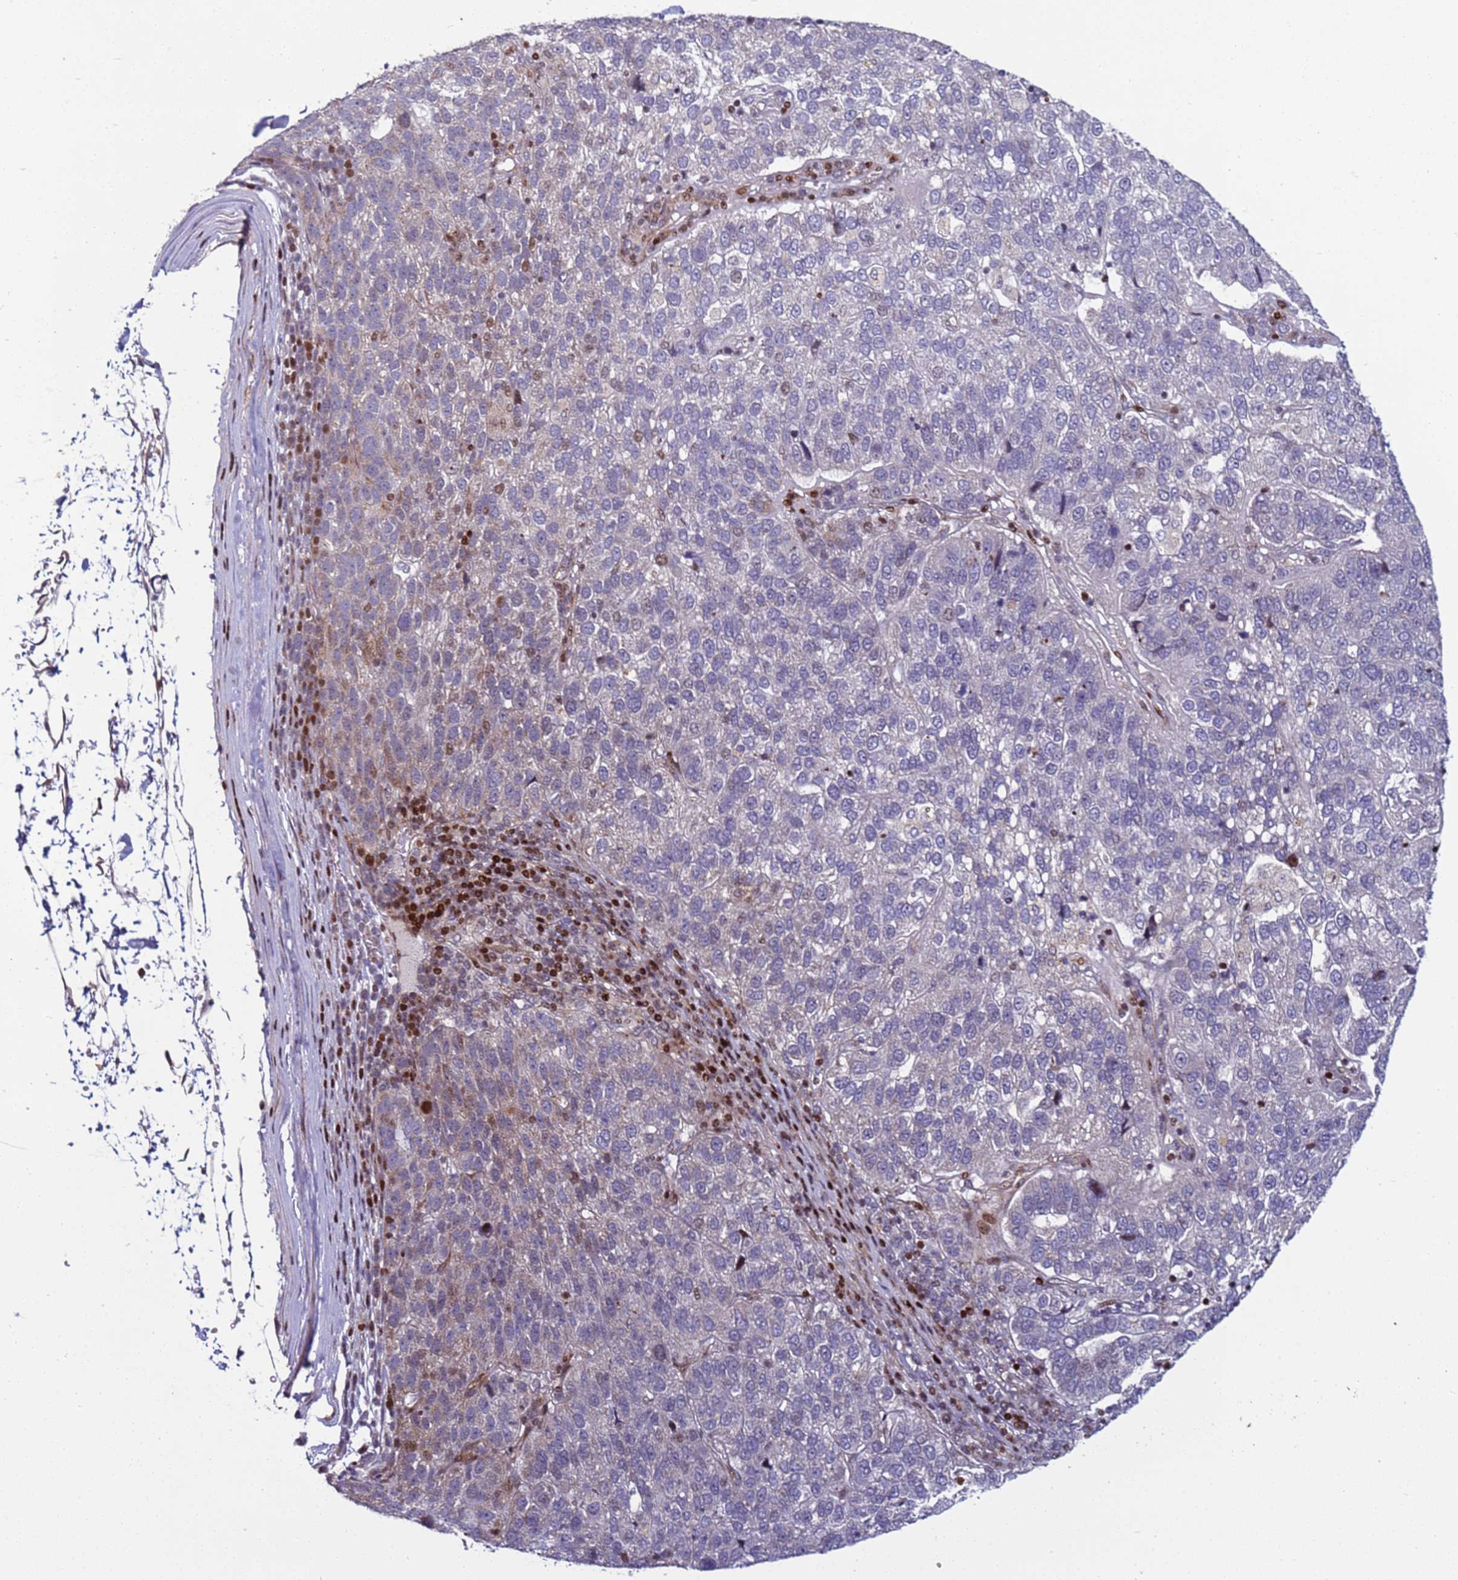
{"staining": {"intensity": "negative", "quantity": "none", "location": "none"}, "tissue": "pancreatic cancer", "cell_type": "Tumor cells", "image_type": "cancer", "snomed": [{"axis": "morphology", "description": "Adenocarcinoma, NOS"}, {"axis": "topography", "description": "Pancreas"}], "caption": "High magnification brightfield microscopy of pancreatic cancer (adenocarcinoma) stained with DAB (3,3'-diaminobenzidine) (brown) and counterstained with hematoxylin (blue): tumor cells show no significant expression. Brightfield microscopy of IHC stained with DAB (brown) and hematoxylin (blue), captured at high magnification.", "gene": "WBP11", "patient": {"sex": "female", "age": 61}}